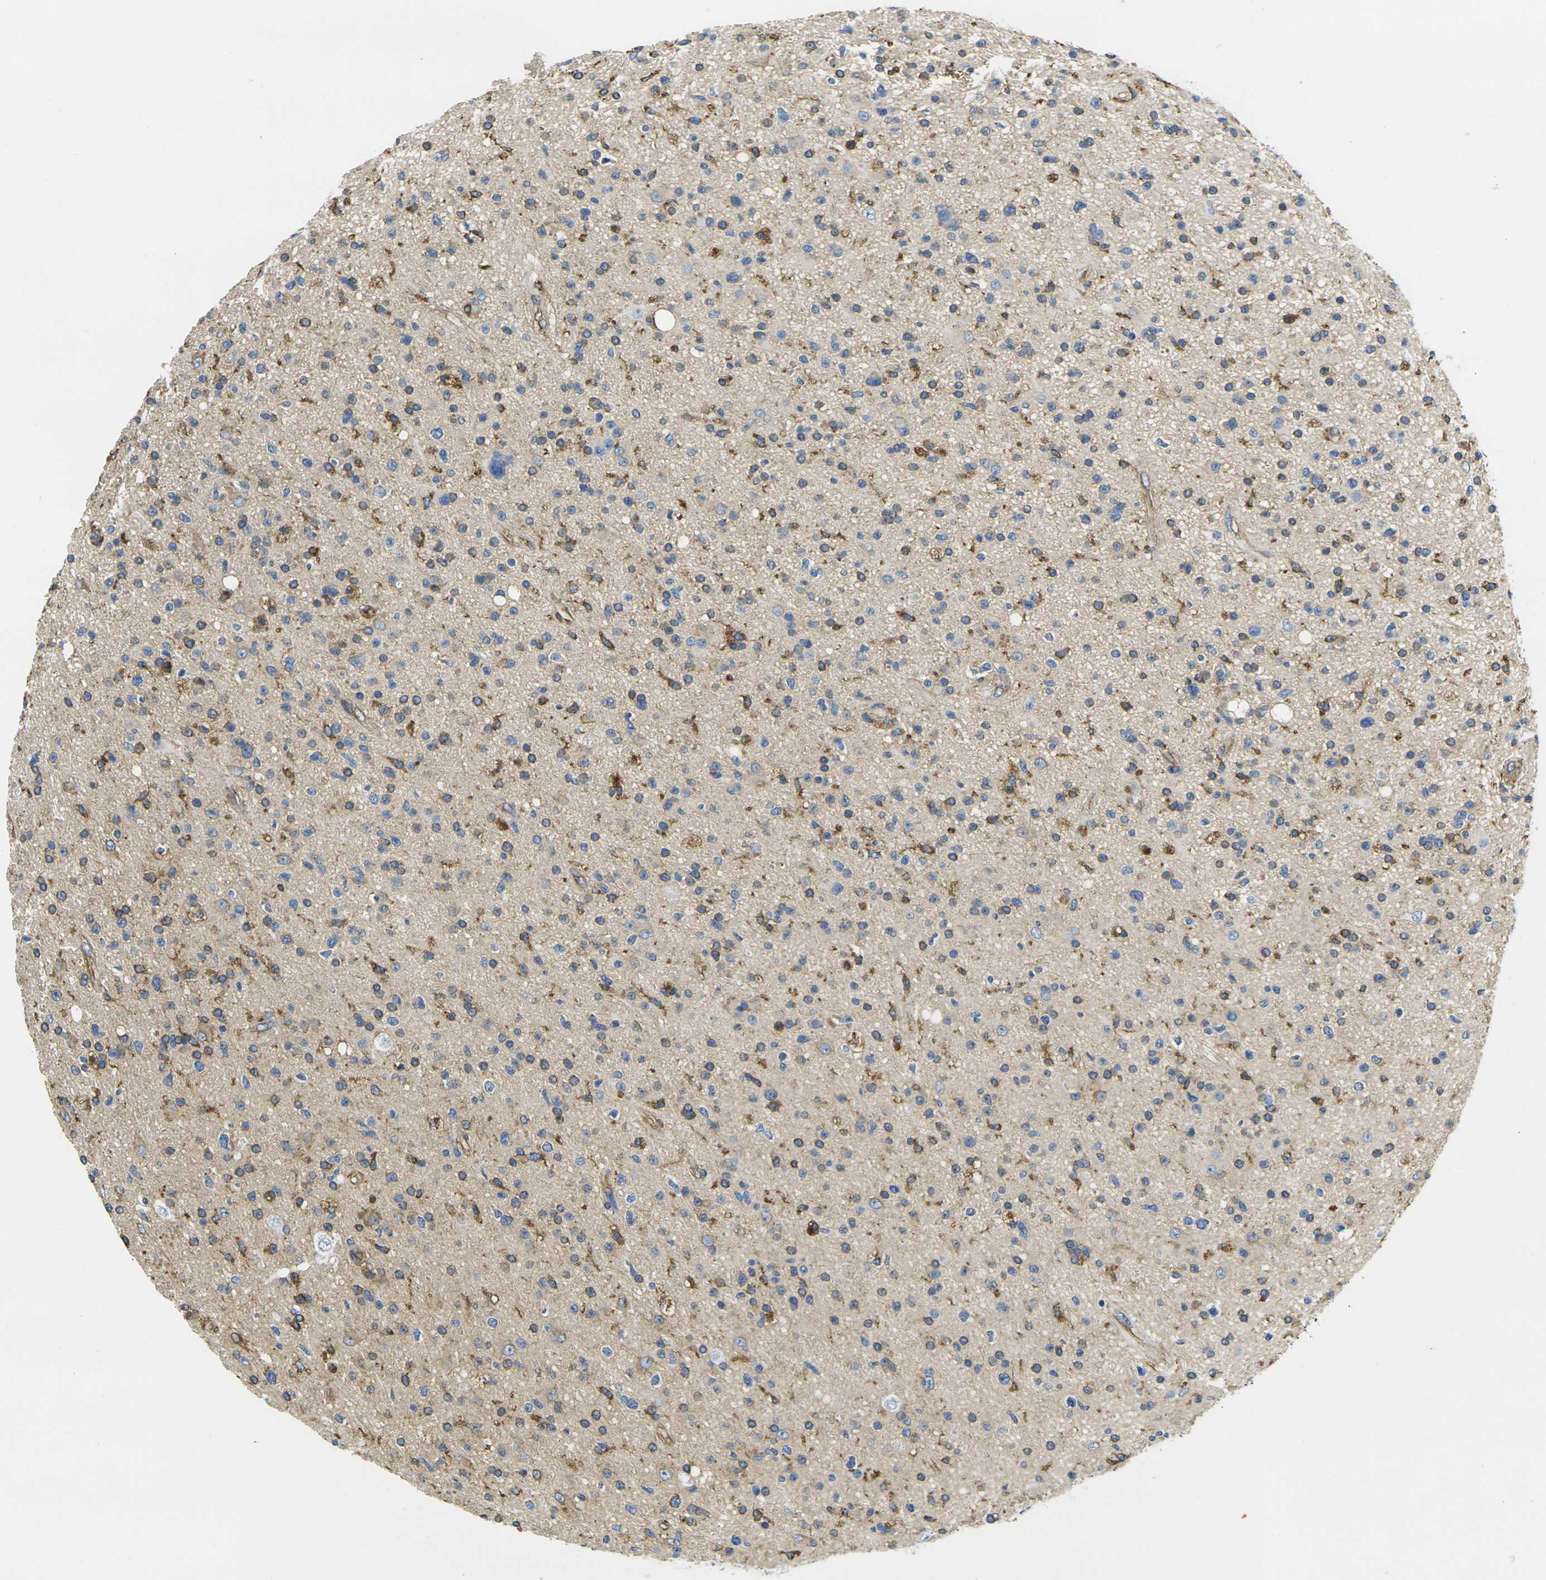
{"staining": {"intensity": "moderate", "quantity": "25%-75%", "location": "cytoplasmic/membranous"}, "tissue": "glioma", "cell_type": "Tumor cells", "image_type": "cancer", "snomed": [{"axis": "morphology", "description": "Glioma, malignant, High grade"}, {"axis": "topography", "description": "Brain"}], "caption": "A brown stain highlights moderate cytoplasmic/membranous expression of a protein in malignant high-grade glioma tumor cells.", "gene": "FAM110D", "patient": {"sex": "male", "age": 33}}